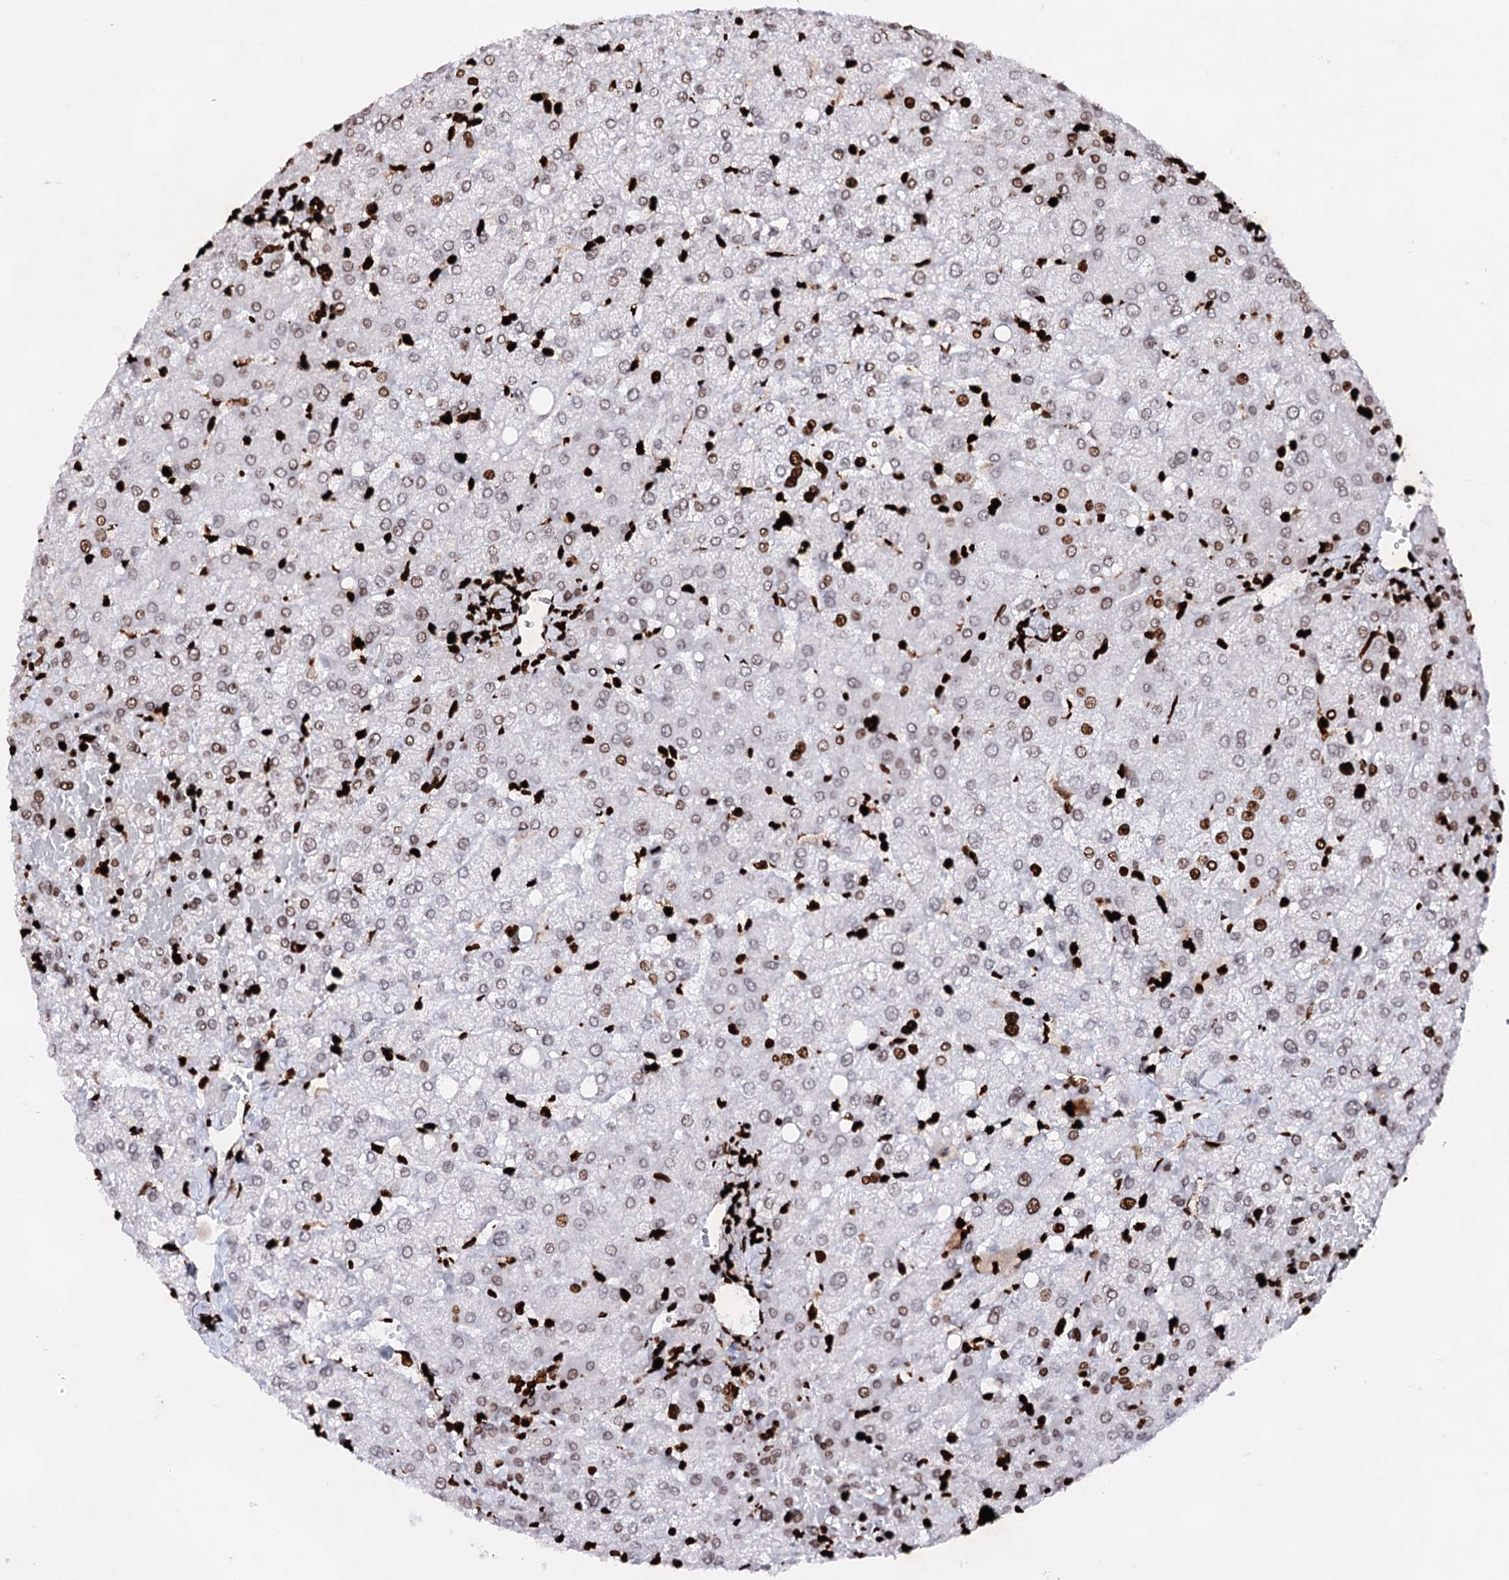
{"staining": {"intensity": "strong", "quantity": "25%-75%", "location": "nuclear"}, "tissue": "liver", "cell_type": "Cholangiocytes", "image_type": "normal", "snomed": [{"axis": "morphology", "description": "Normal tissue, NOS"}, {"axis": "topography", "description": "Liver"}], "caption": "Immunohistochemistry (IHC) image of normal liver: liver stained using IHC demonstrates high levels of strong protein expression localized specifically in the nuclear of cholangiocytes, appearing as a nuclear brown color.", "gene": "HMGB2", "patient": {"sex": "female", "age": 54}}